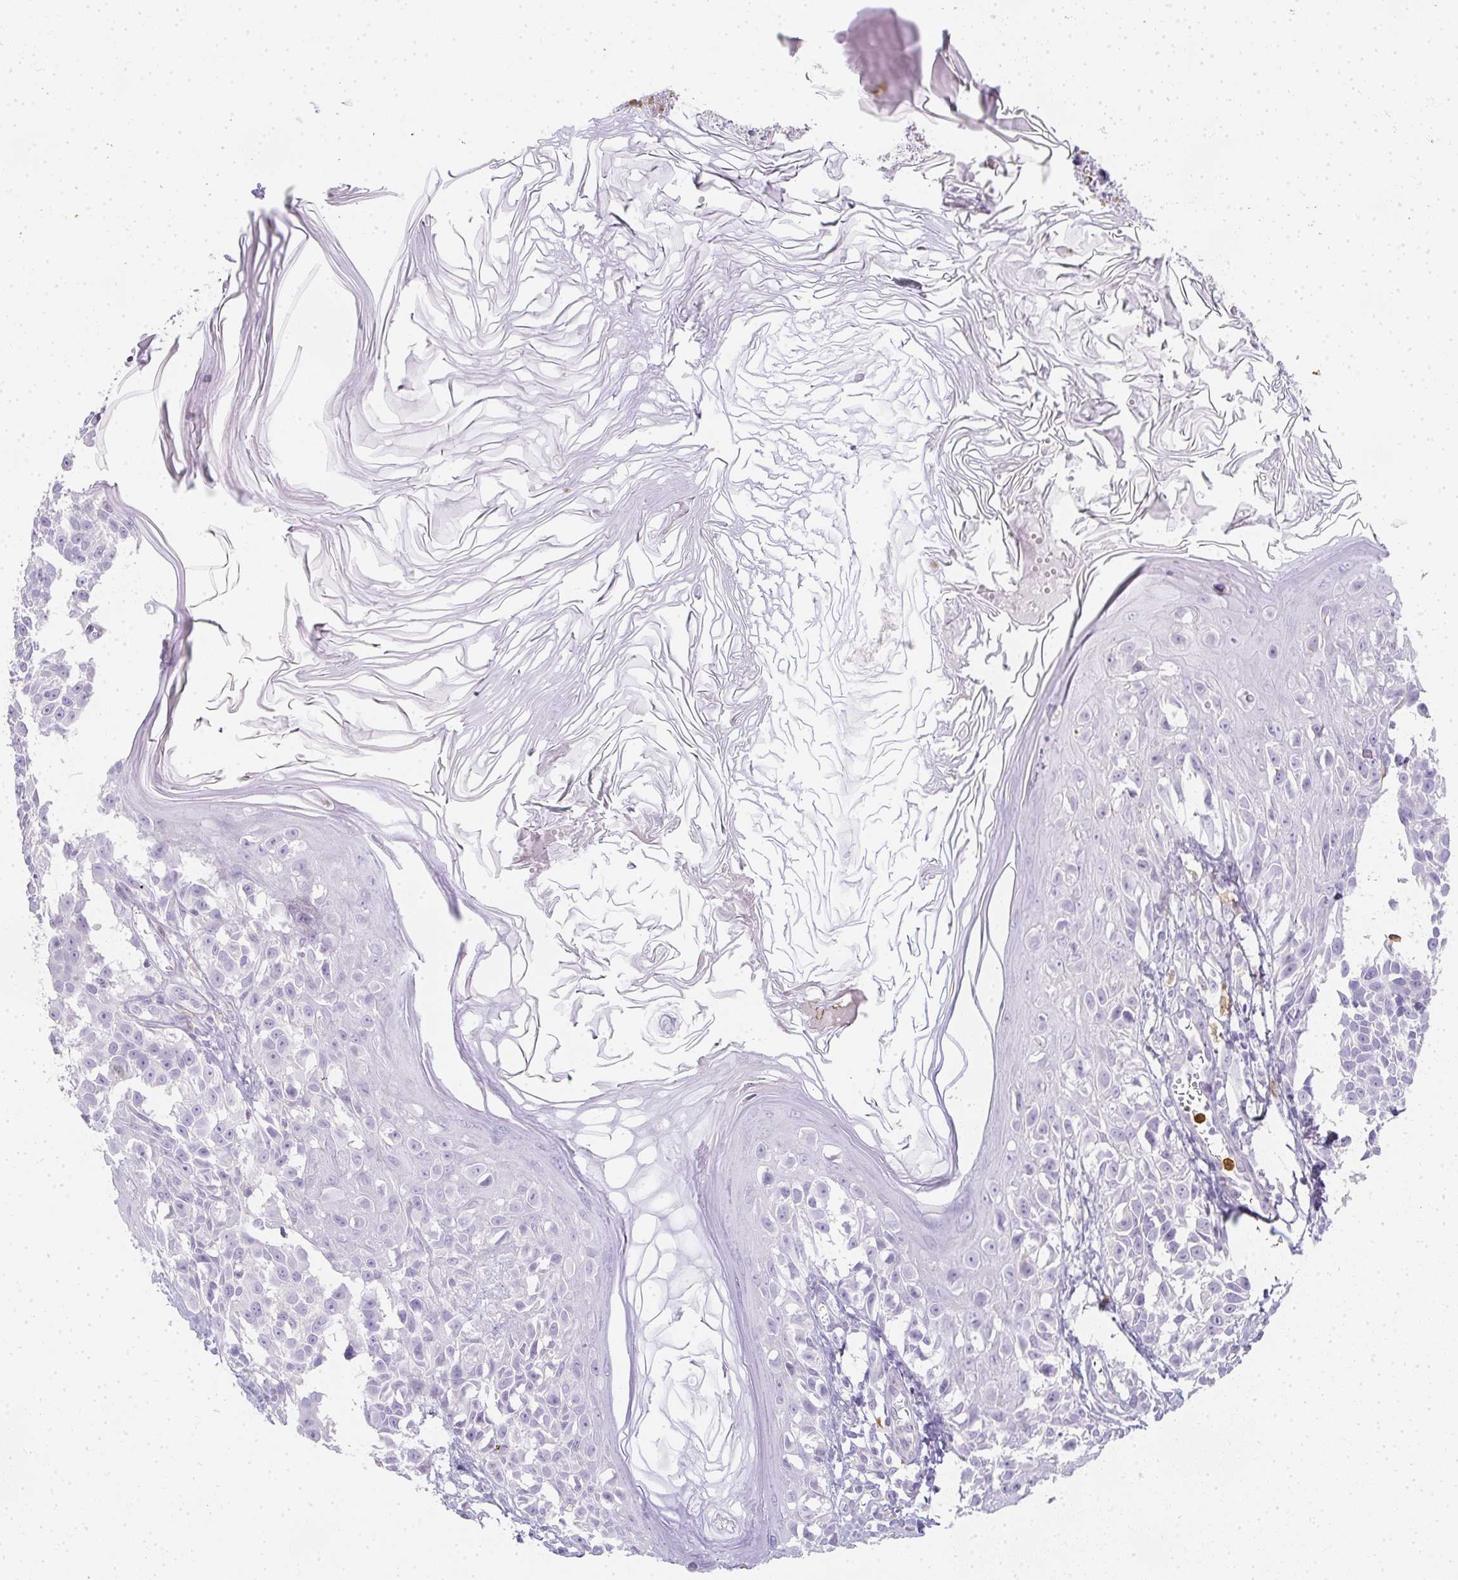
{"staining": {"intensity": "negative", "quantity": "none", "location": "none"}, "tissue": "melanoma", "cell_type": "Tumor cells", "image_type": "cancer", "snomed": [{"axis": "morphology", "description": "Malignant melanoma, NOS"}, {"axis": "topography", "description": "Skin"}], "caption": "Protein analysis of melanoma exhibits no significant positivity in tumor cells.", "gene": "HK3", "patient": {"sex": "male", "age": 73}}